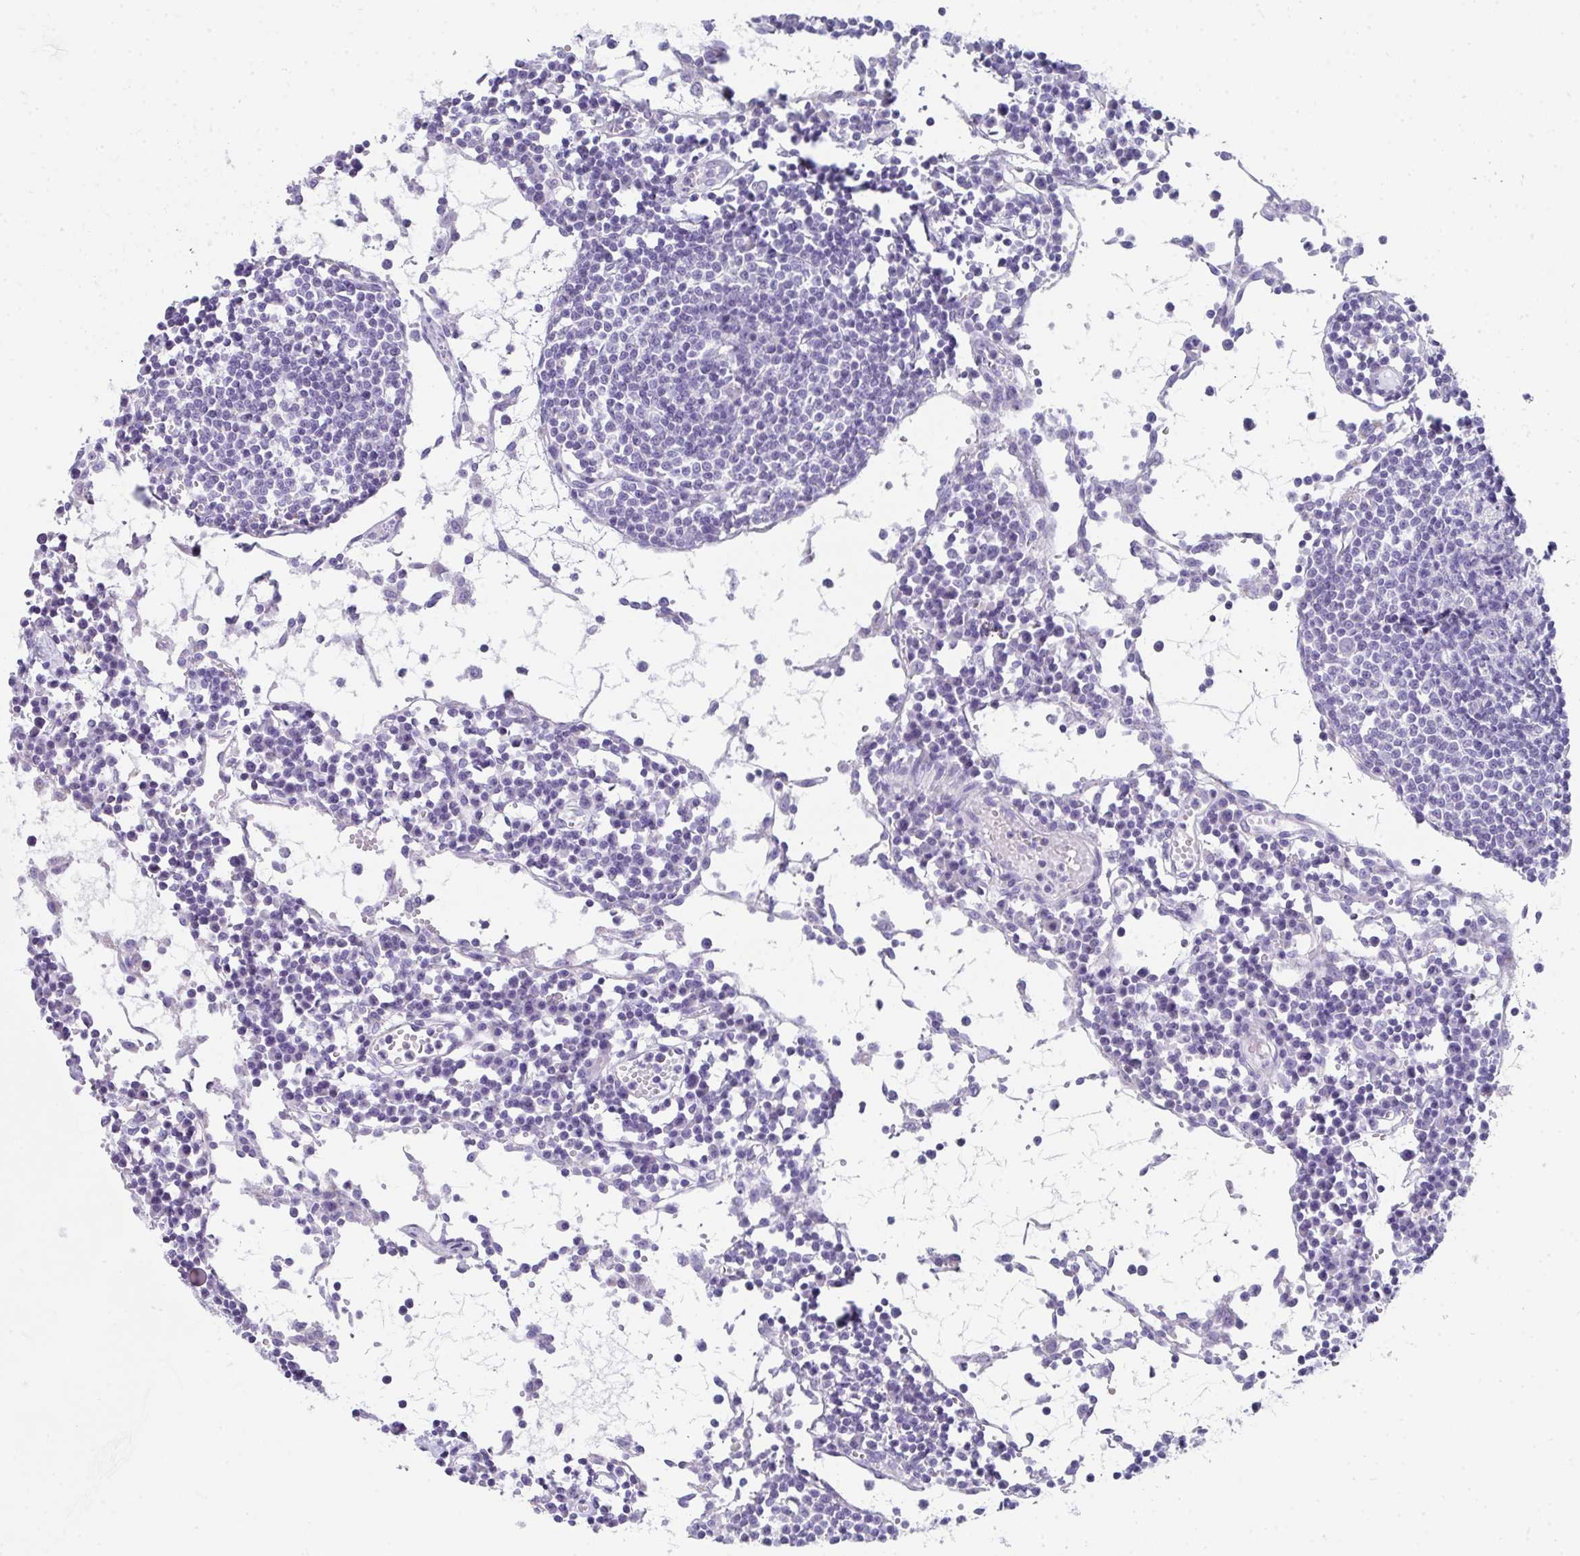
{"staining": {"intensity": "negative", "quantity": "none", "location": "none"}, "tissue": "lymph node", "cell_type": "Germinal center cells", "image_type": "normal", "snomed": [{"axis": "morphology", "description": "Normal tissue, NOS"}, {"axis": "topography", "description": "Lymph node"}], "caption": "This is an immunohistochemistry photomicrograph of unremarkable human lymph node. There is no expression in germinal center cells.", "gene": "RLF", "patient": {"sex": "female", "age": 78}}